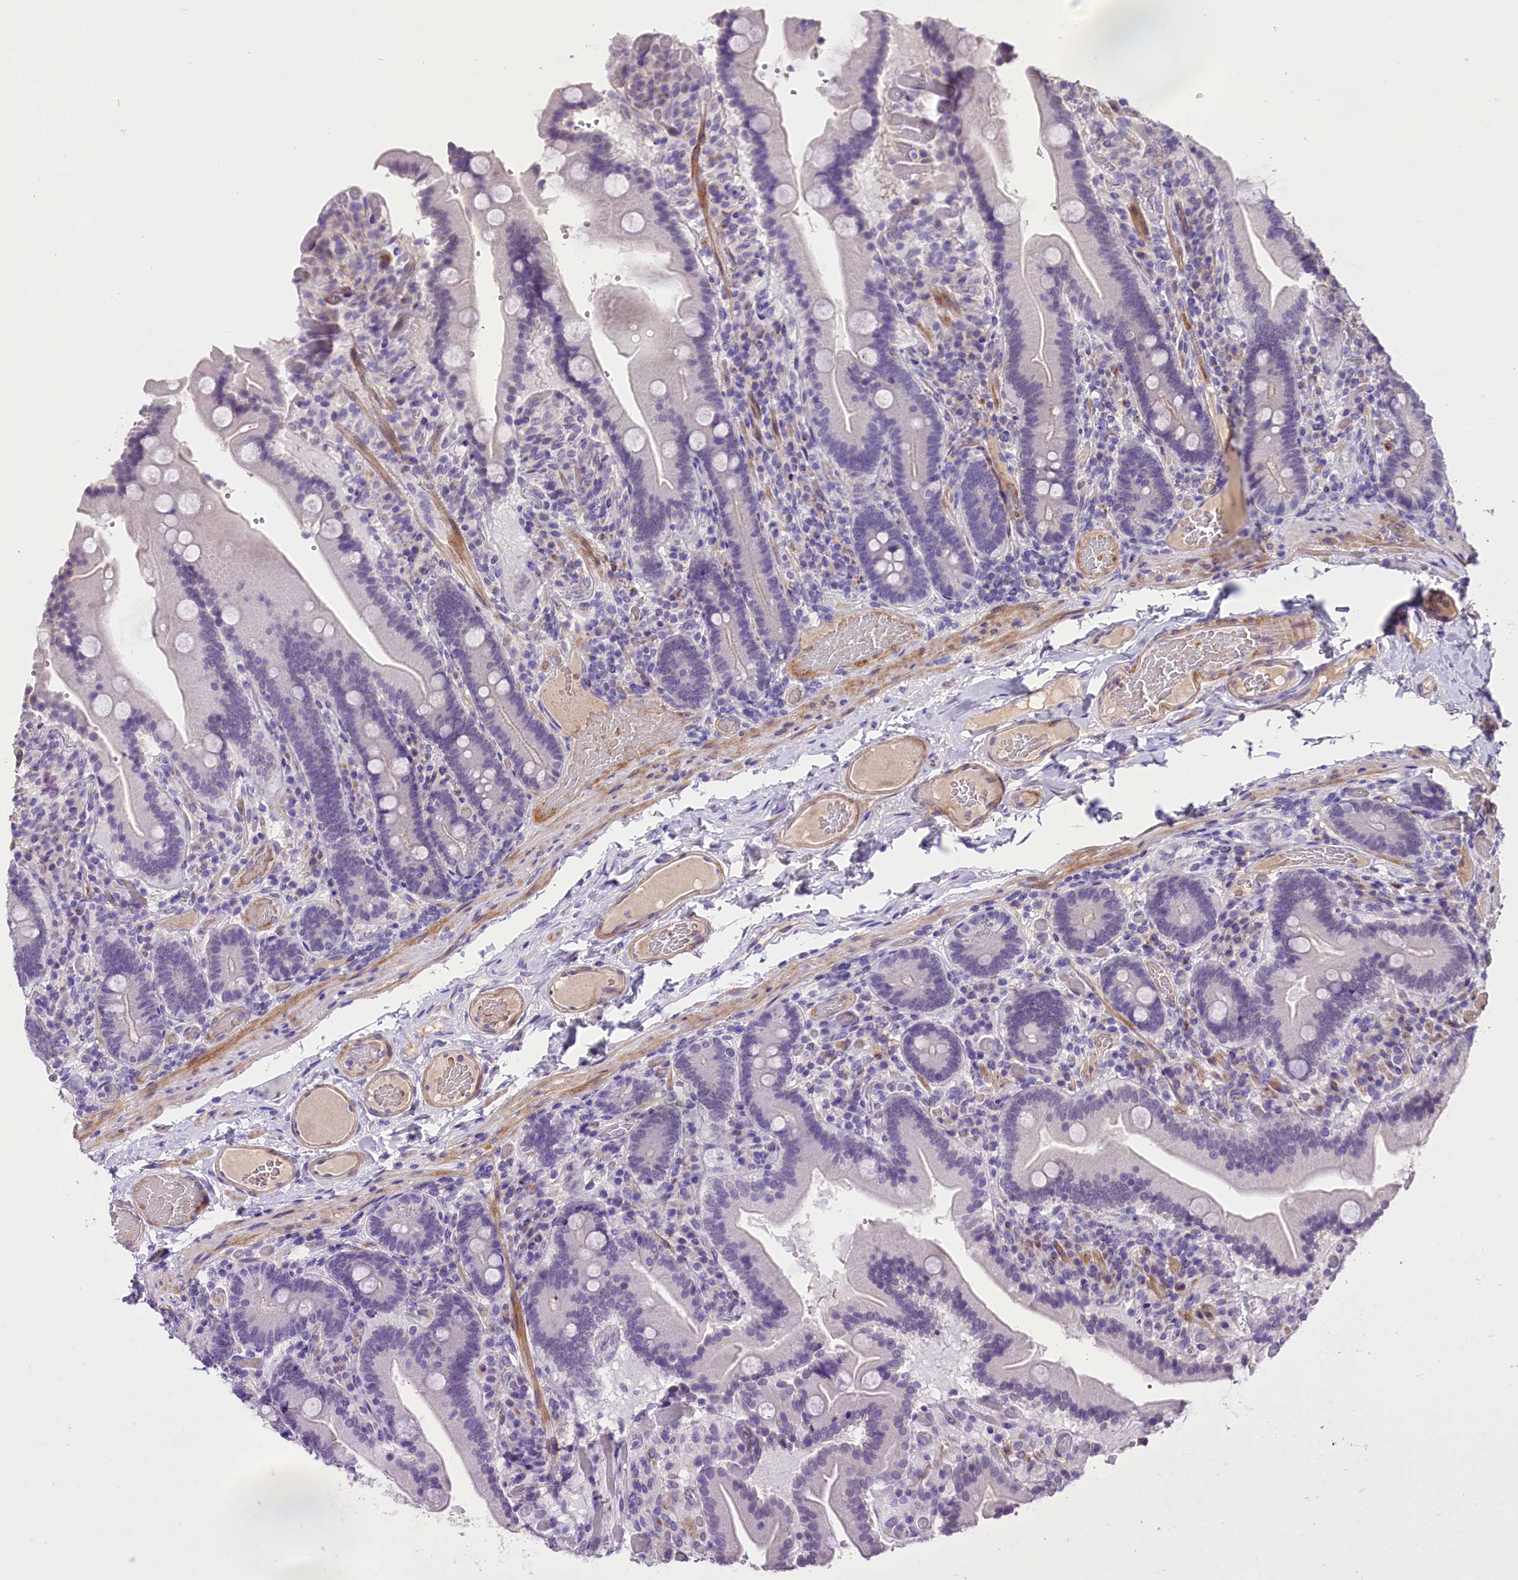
{"staining": {"intensity": "negative", "quantity": "none", "location": "none"}, "tissue": "duodenum", "cell_type": "Glandular cells", "image_type": "normal", "snomed": [{"axis": "morphology", "description": "Normal tissue, NOS"}, {"axis": "topography", "description": "Duodenum"}], "caption": "Glandular cells show no significant staining in normal duodenum.", "gene": "MEX3B", "patient": {"sex": "female", "age": 62}}